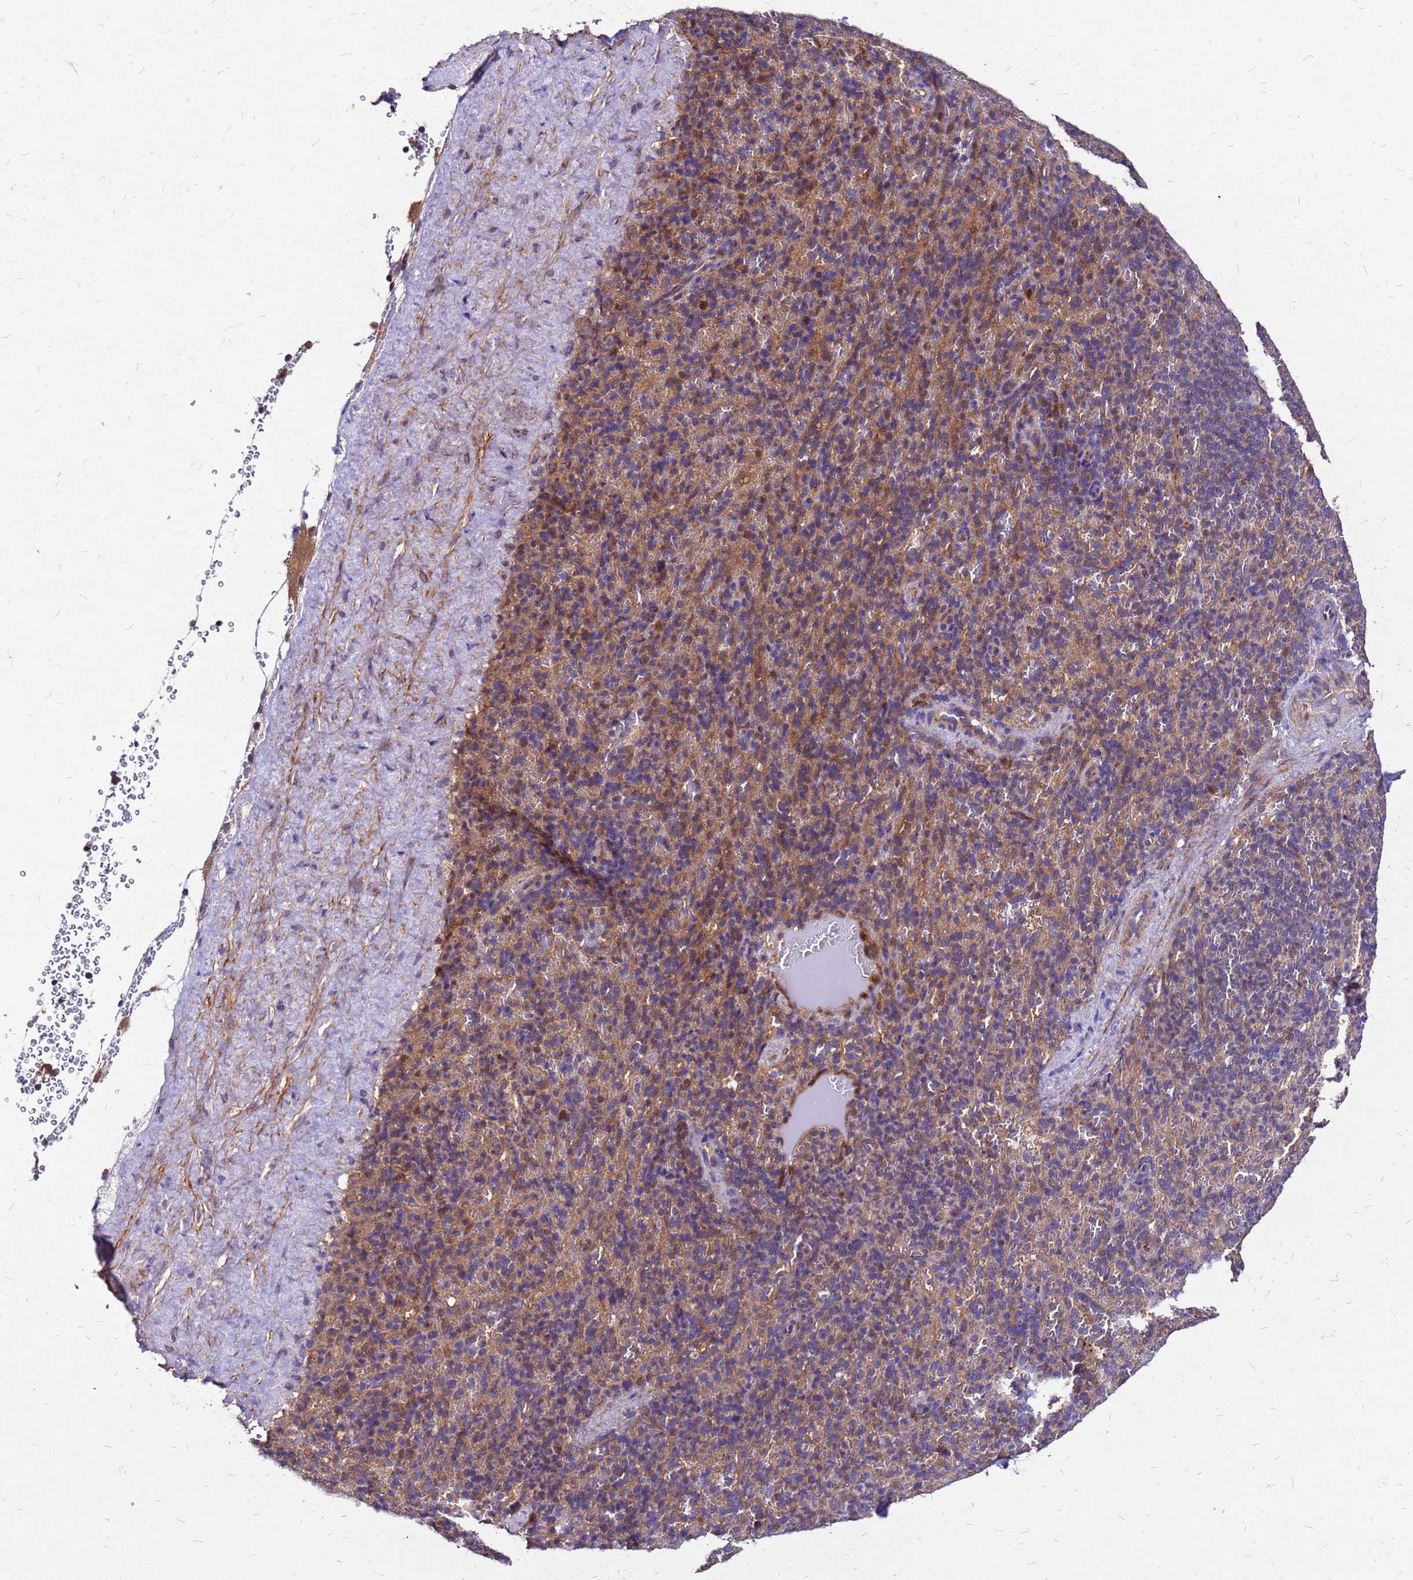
{"staining": {"intensity": "weak", "quantity": "<25%", "location": "cytoplasmic/membranous"}, "tissue": "spleen", "cell_type": "Cells in red pulp", "image_type": "normal", "snomed": [{"axis": "morphology", "description": "Normal tissue, NOS"}, {"axis": "topography", "description": "Spleen"}], "caption": "An immunohistochemistry (IHC) histopathology image of normal spleen is shown. There is no staining in cells in red pulp of spleen.", "gene": "DUSP23", "patient": {"sex": "female", "age": 21}}